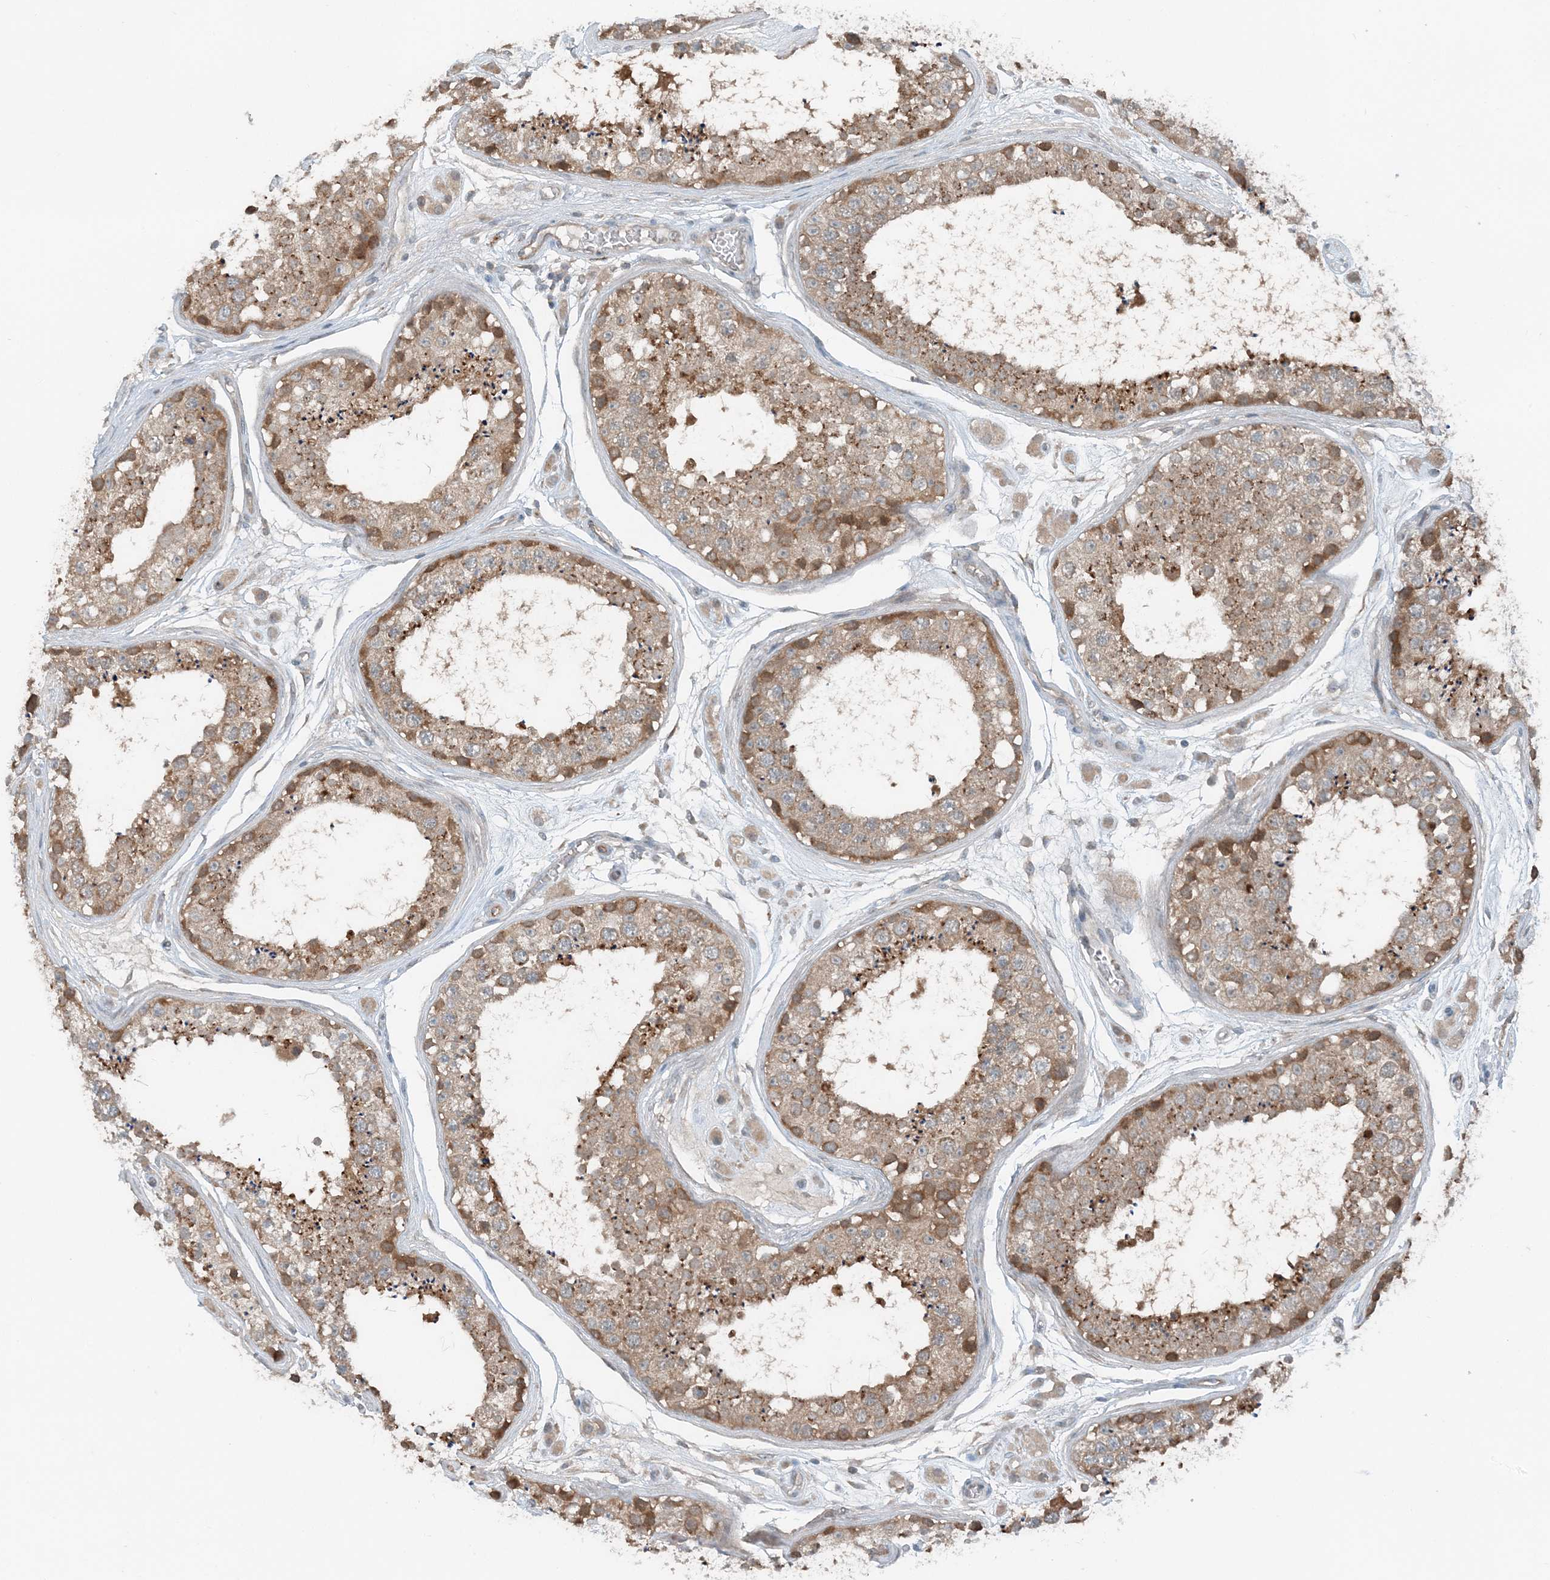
{"staining": {"intensity": "moderate", "quantity": ">75%", "location": "cytoplasmic/membranous"}, "tissue": "testis", "cell_type": "Cells in seminiferous ducts", "image_type": "normal", "snomed": [{"axis": "morphology", "description": "Normal tissue, NOS"}, {"axis": "topography", "description": "Testis"}], "caption": "An IHC histopathology image of benign tissue is shown. Protein staining in brown shows moderate cytoplasmic/membranous positivity in testis within cells in seminiferous ducts.", "gene": "MITD1", "patient": {"sex": "male", "age": 25}}